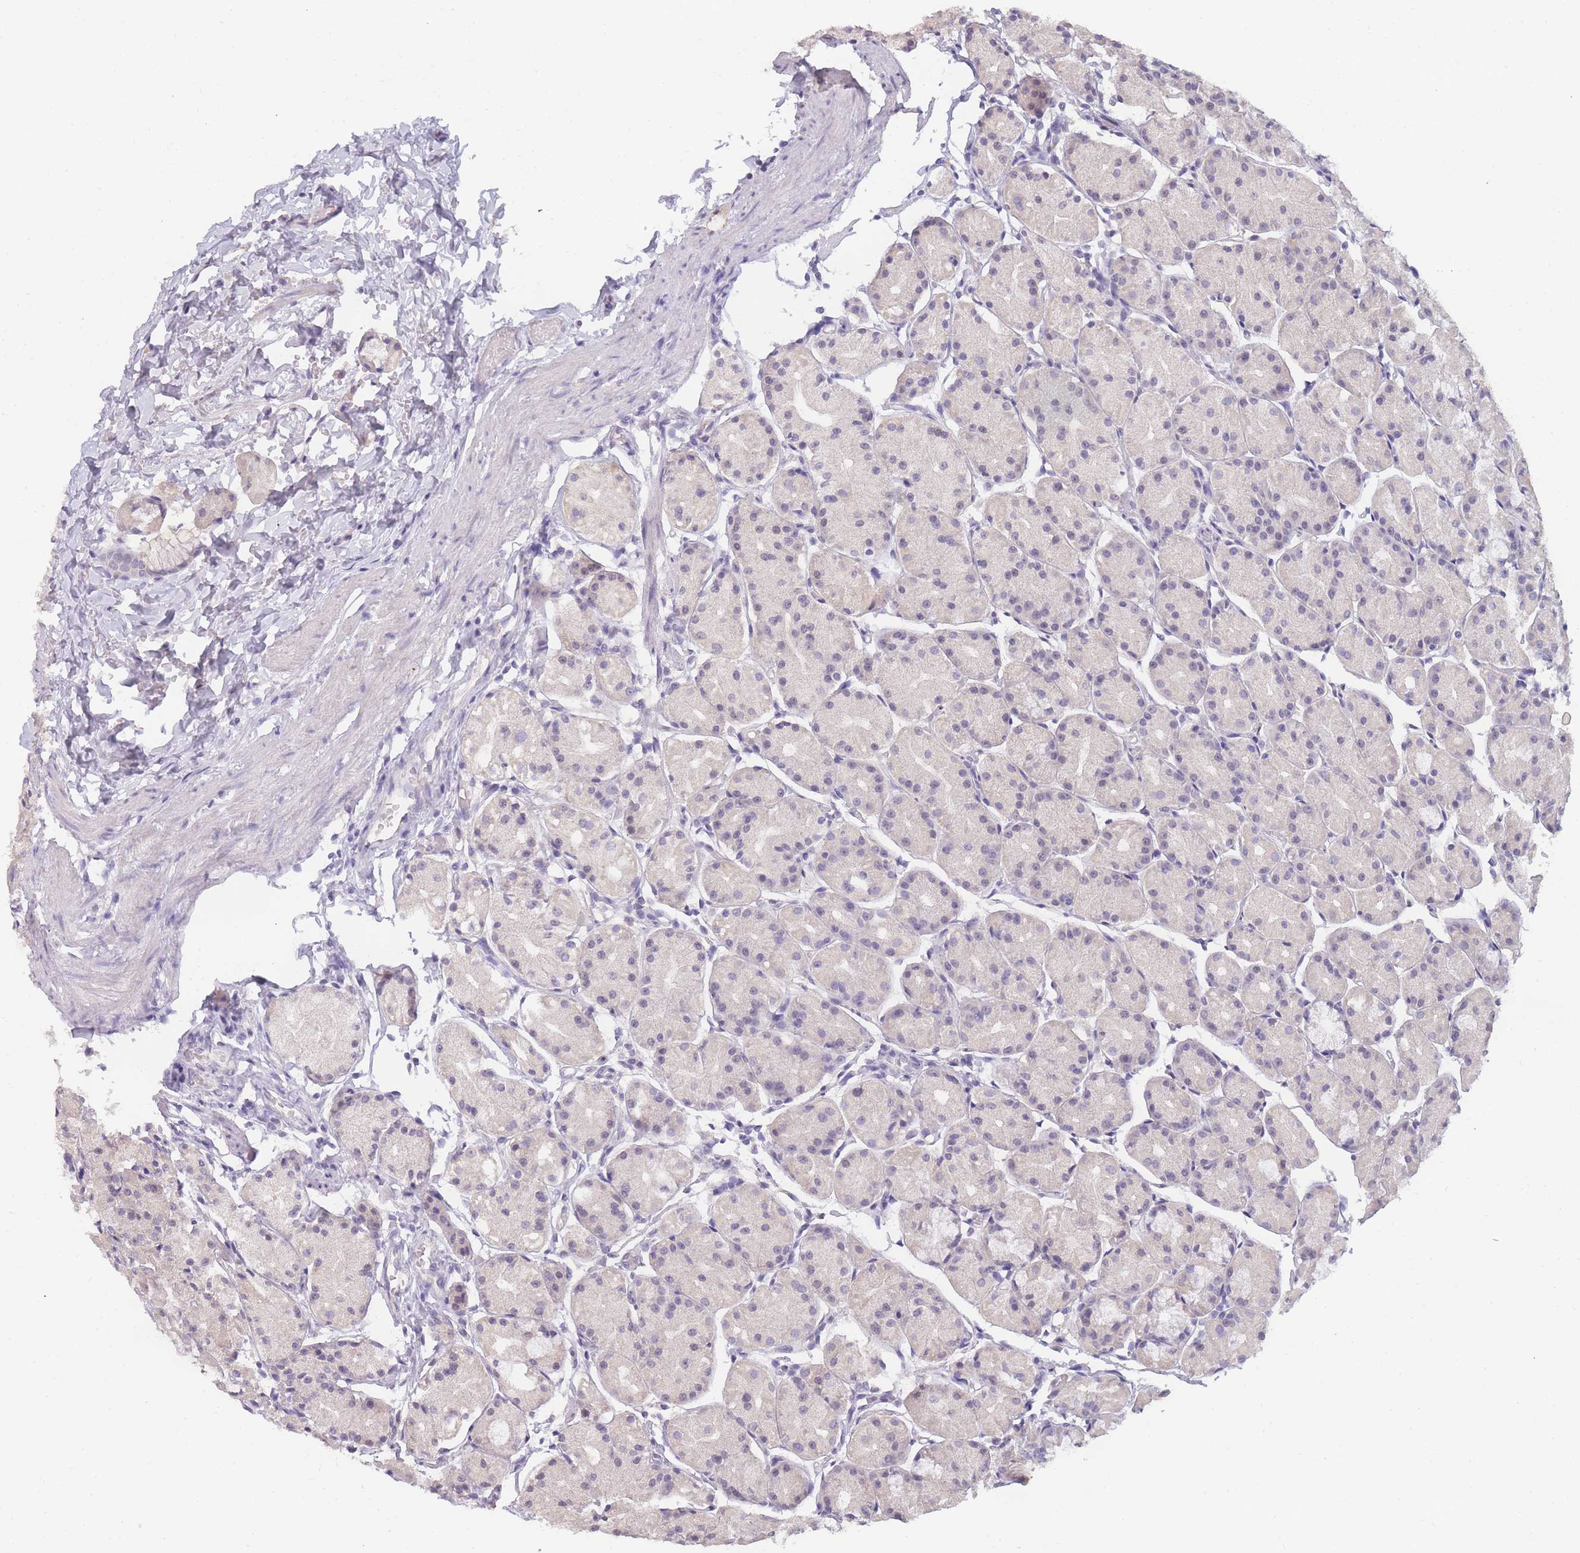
{"staining": {"intensity": "negative", "quantity": "none", "location": "none"}, "tissue": "stomach", "cell_type": "Glandular cells", "image_type": "normal", "snomed": [{"axis": "morphology", "description": "Normal tissue, NOS"}, {"axis": "topography", "description": "Stomach, upper"}], "caption": "DAB immunohistochemical staining of unremarkable human stomach exhibits no significant expression in glandular cells.", "gene": "INS", "patient": {"sex": "male", "age": 47}}